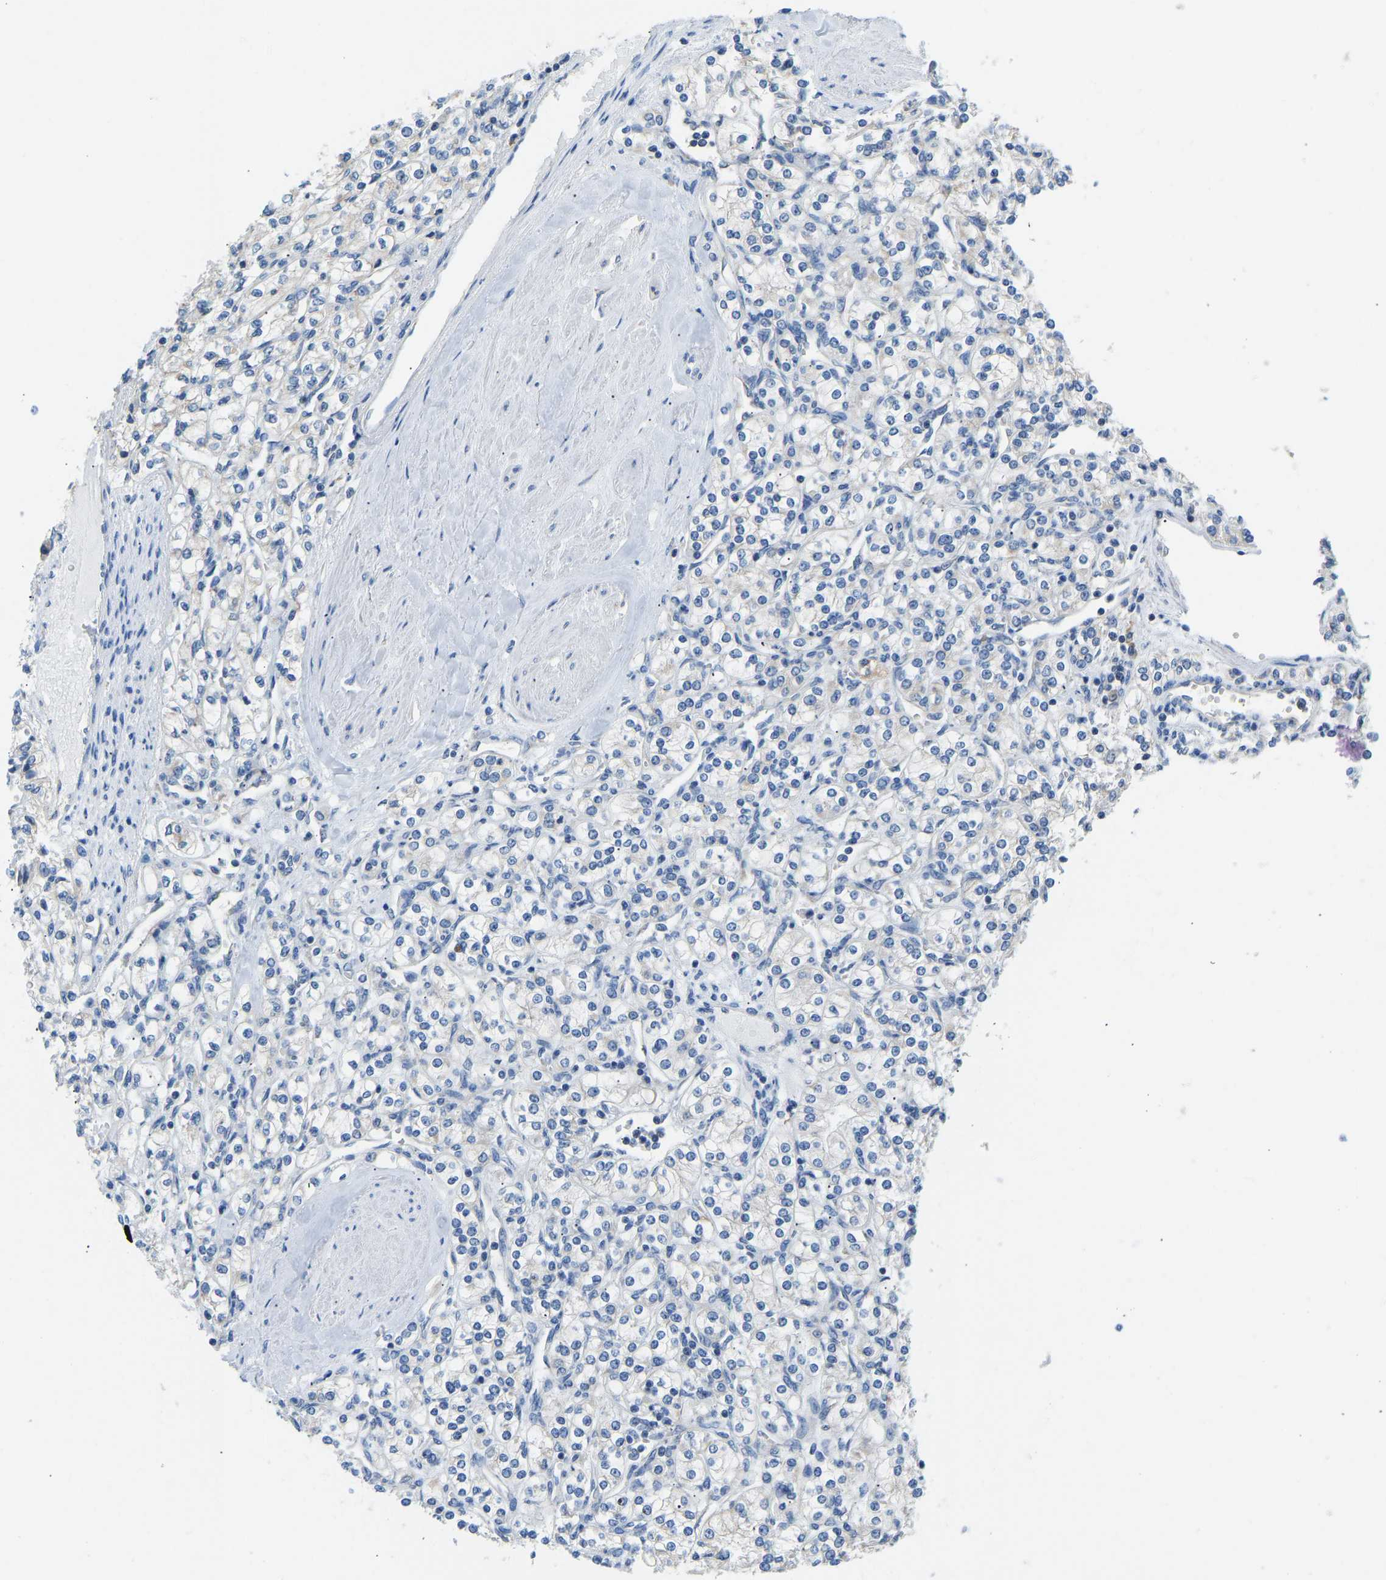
{"staining": {"intensity": "negative", "quantity": "none", "location": "none"}, "tissue": "renal cancer", "cell_type": "Tumor cells", "image_type": "cancer", "snomed": [{"axis": "morphology", "description": "Adenocarcinoma, NOS"}, {"axis": "topography", "description": "Kidney"}], "caption": "This histopathology image is of renal cancer stained with immunohistochemistry to label a protein in brown with the nuclei are counter-stained blue. There is no positivity in tumor cells.", "gene": "VRK1", "patient": {"sex": "male", "age": 77}}